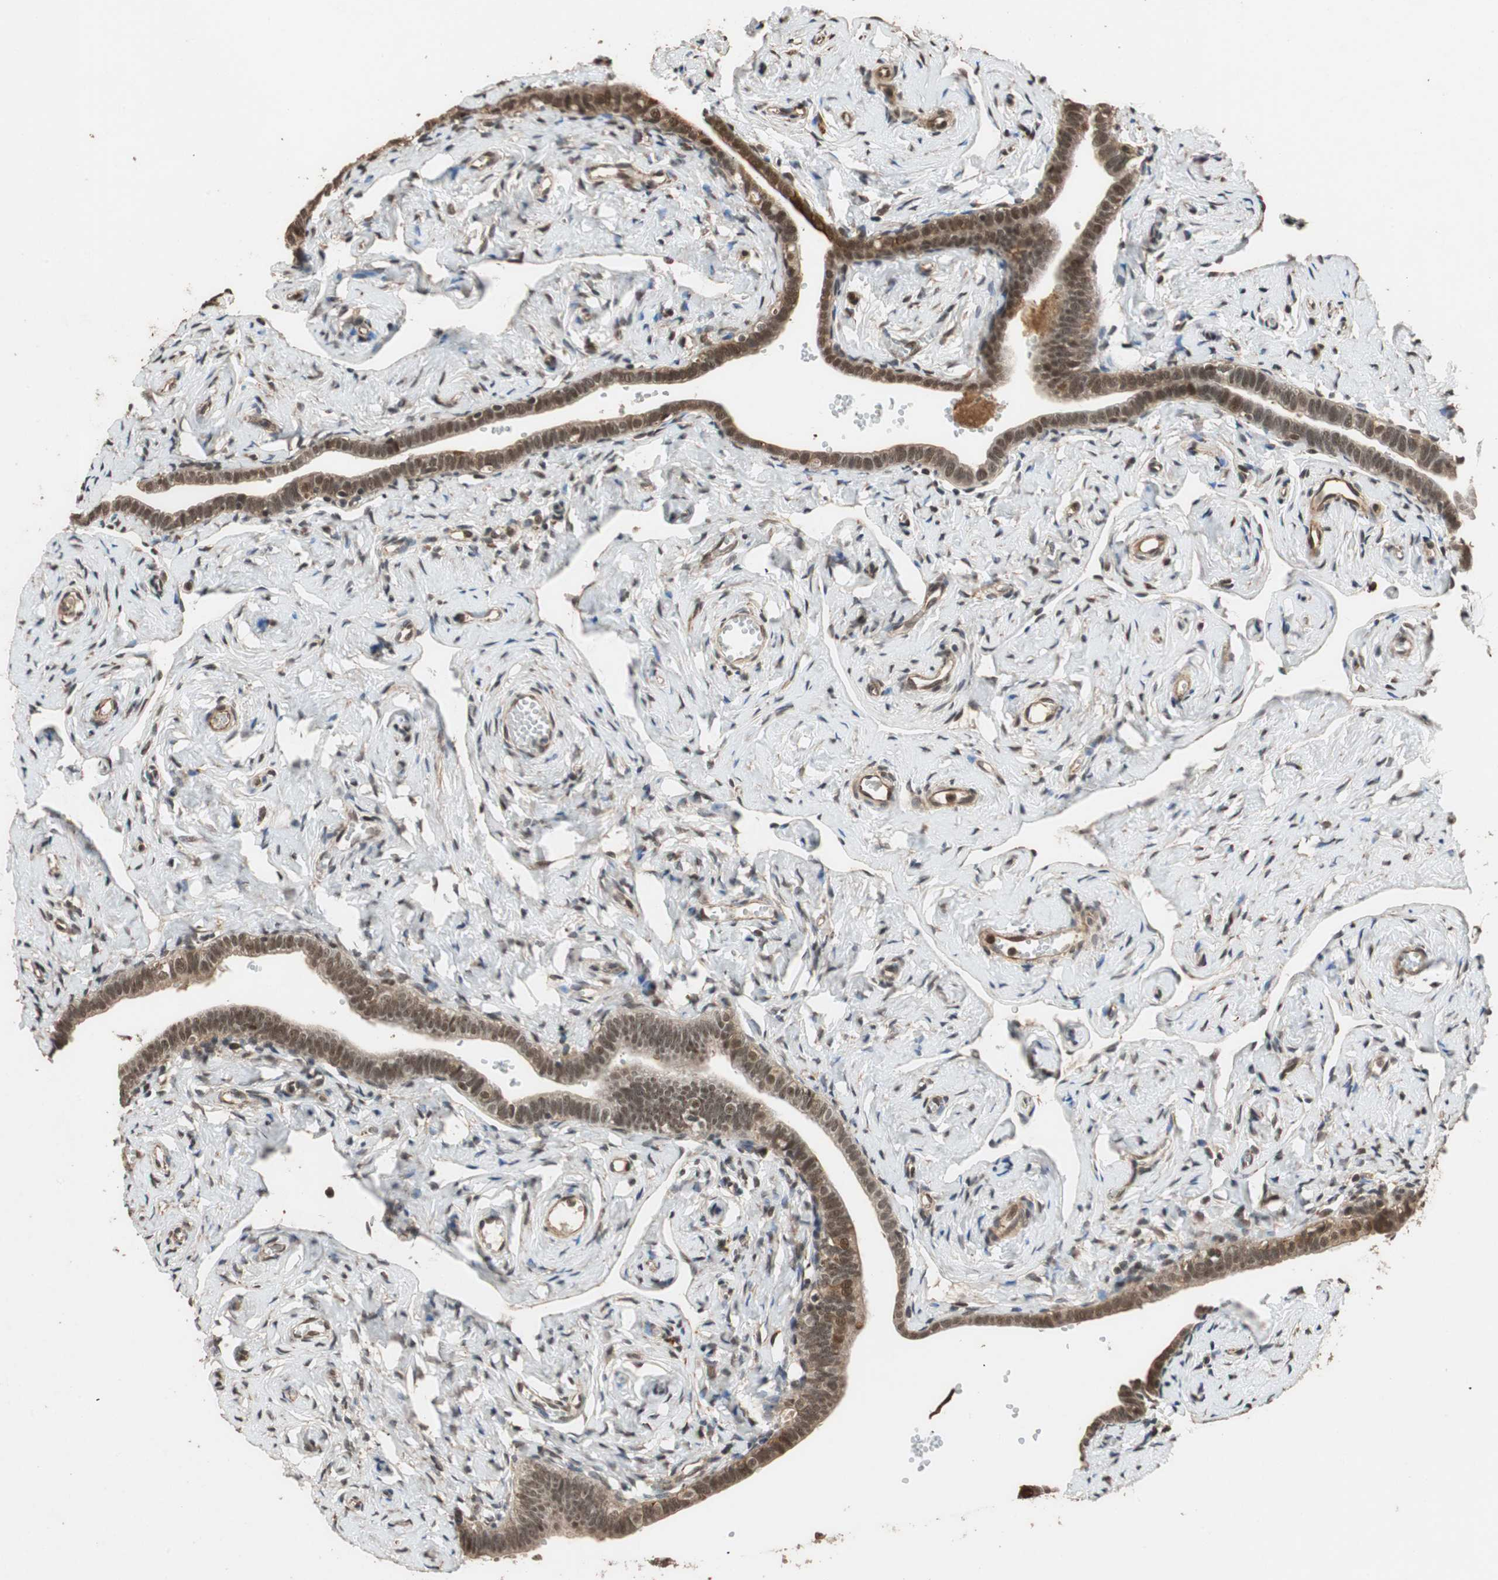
{"staining": {"intensity": "moderate", "quantity": ">75%", "location": "cytoplasmic/membranous,nuclear"}, "tissue": "fallopian tube", "cell_type": "Glandular cells", "image_type": "normal", "snomed": [{"axis": "morphology", "description": "Normal tissue, NOS"}, {"axis": "topography", "description": "Fallopian tube"}], "caption": "Brown immunohistochemical staining in benign human fallopian tube reveals moderate cytoplasmic/membranous,nuclear expression in approximately >75% of glandular cells. The staining is performed using DAB brown chromogen to label protein expression. The nuclei are counter-stained blue using hematoxylin.", "gene": "CDC5L", "patient": {"sex": "female", "age": 71}}